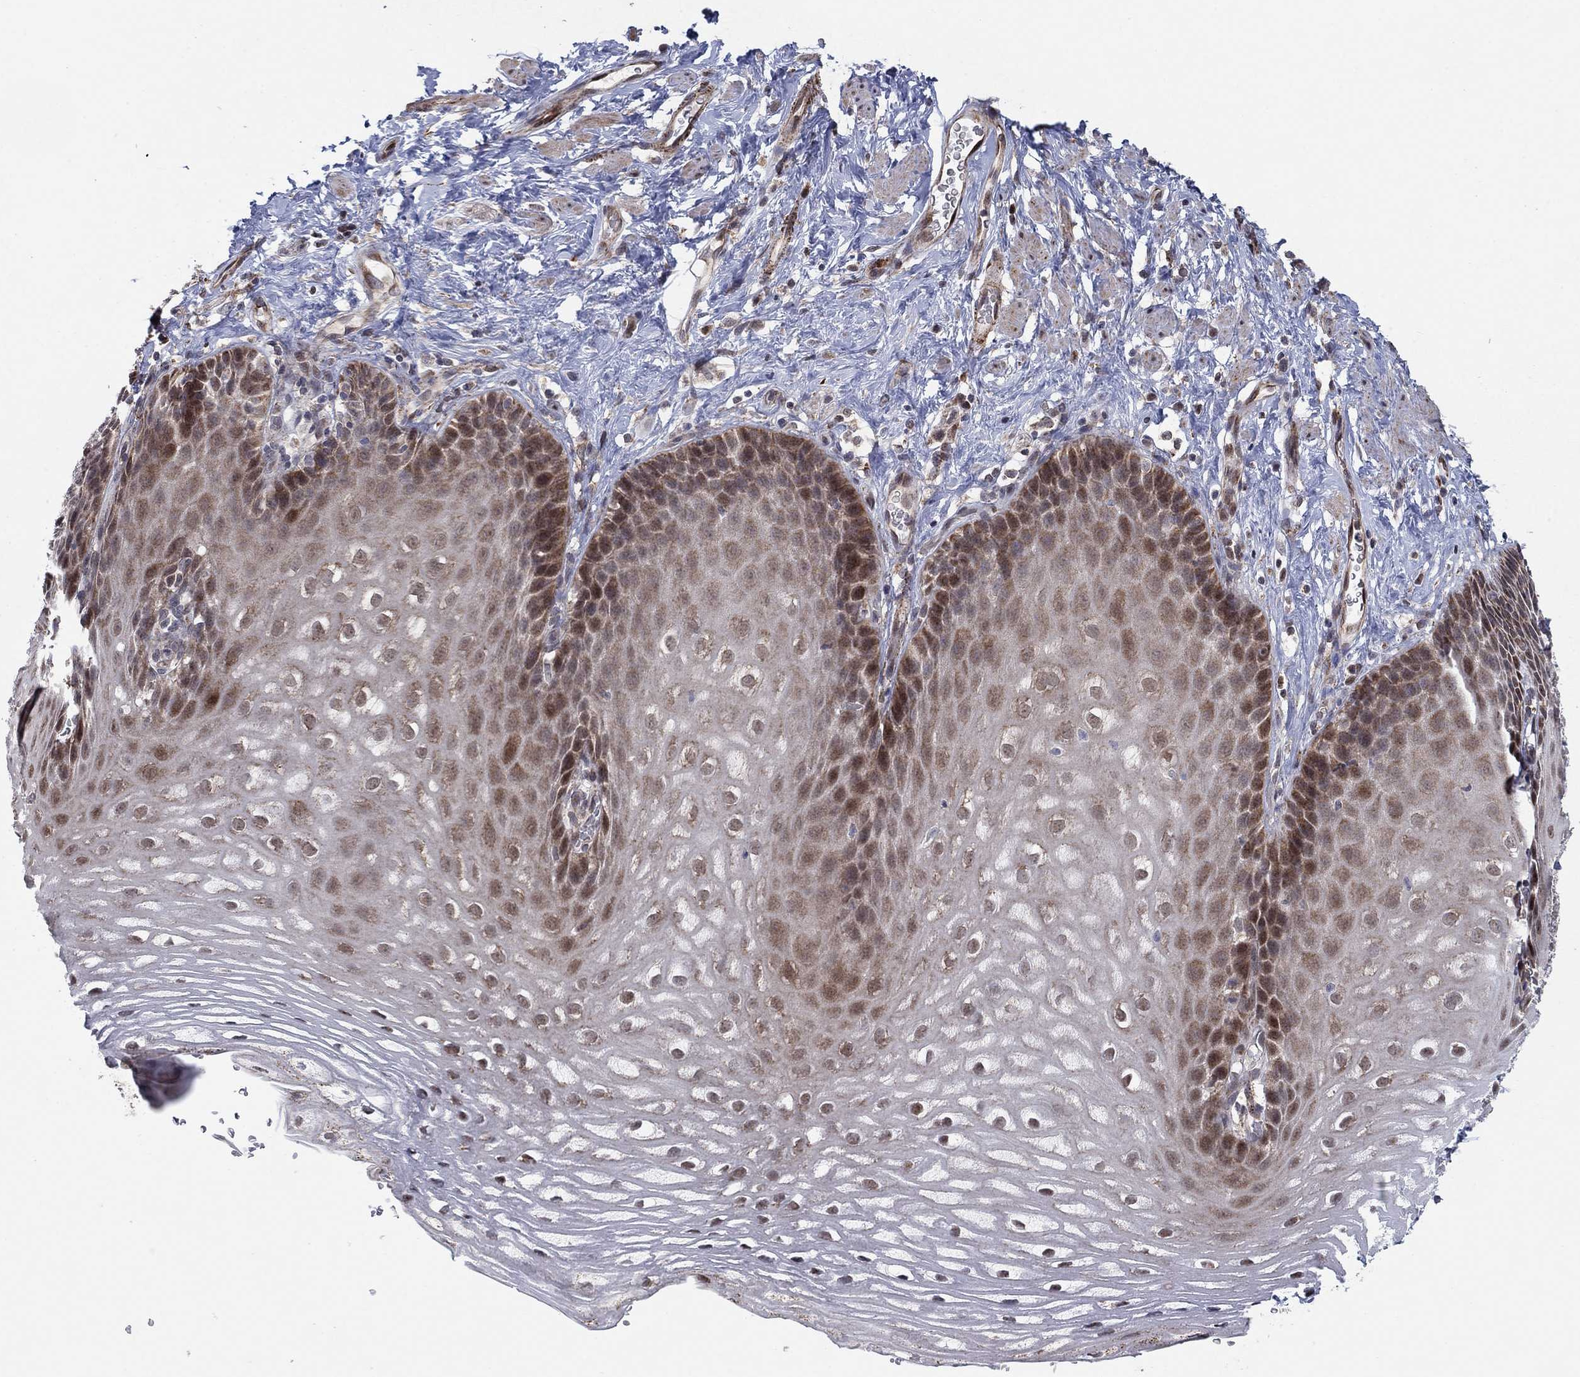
{"staining": {"intensity": "moderate", "quantity": "25%-75%", "location": "cytoplasmic/membranous,nuclear"}, "tissue": "esophagus", "cell_type": "Squamous epithelial cells", "image_type": "normal", "snomed": [{"axis": "morphology", "description": "Normal tissue, NOS"}, {"axis": "topography", "description": "Esophagus"}], "caption": "Esophagus stained with a brown dye displays moderate cytoplasmic/membranous,nuclear positive expression in about 25%-75% of squamous epithelial cells.", "gene": "ZNF395", "patient": {"sex": "male", "age": 64}}